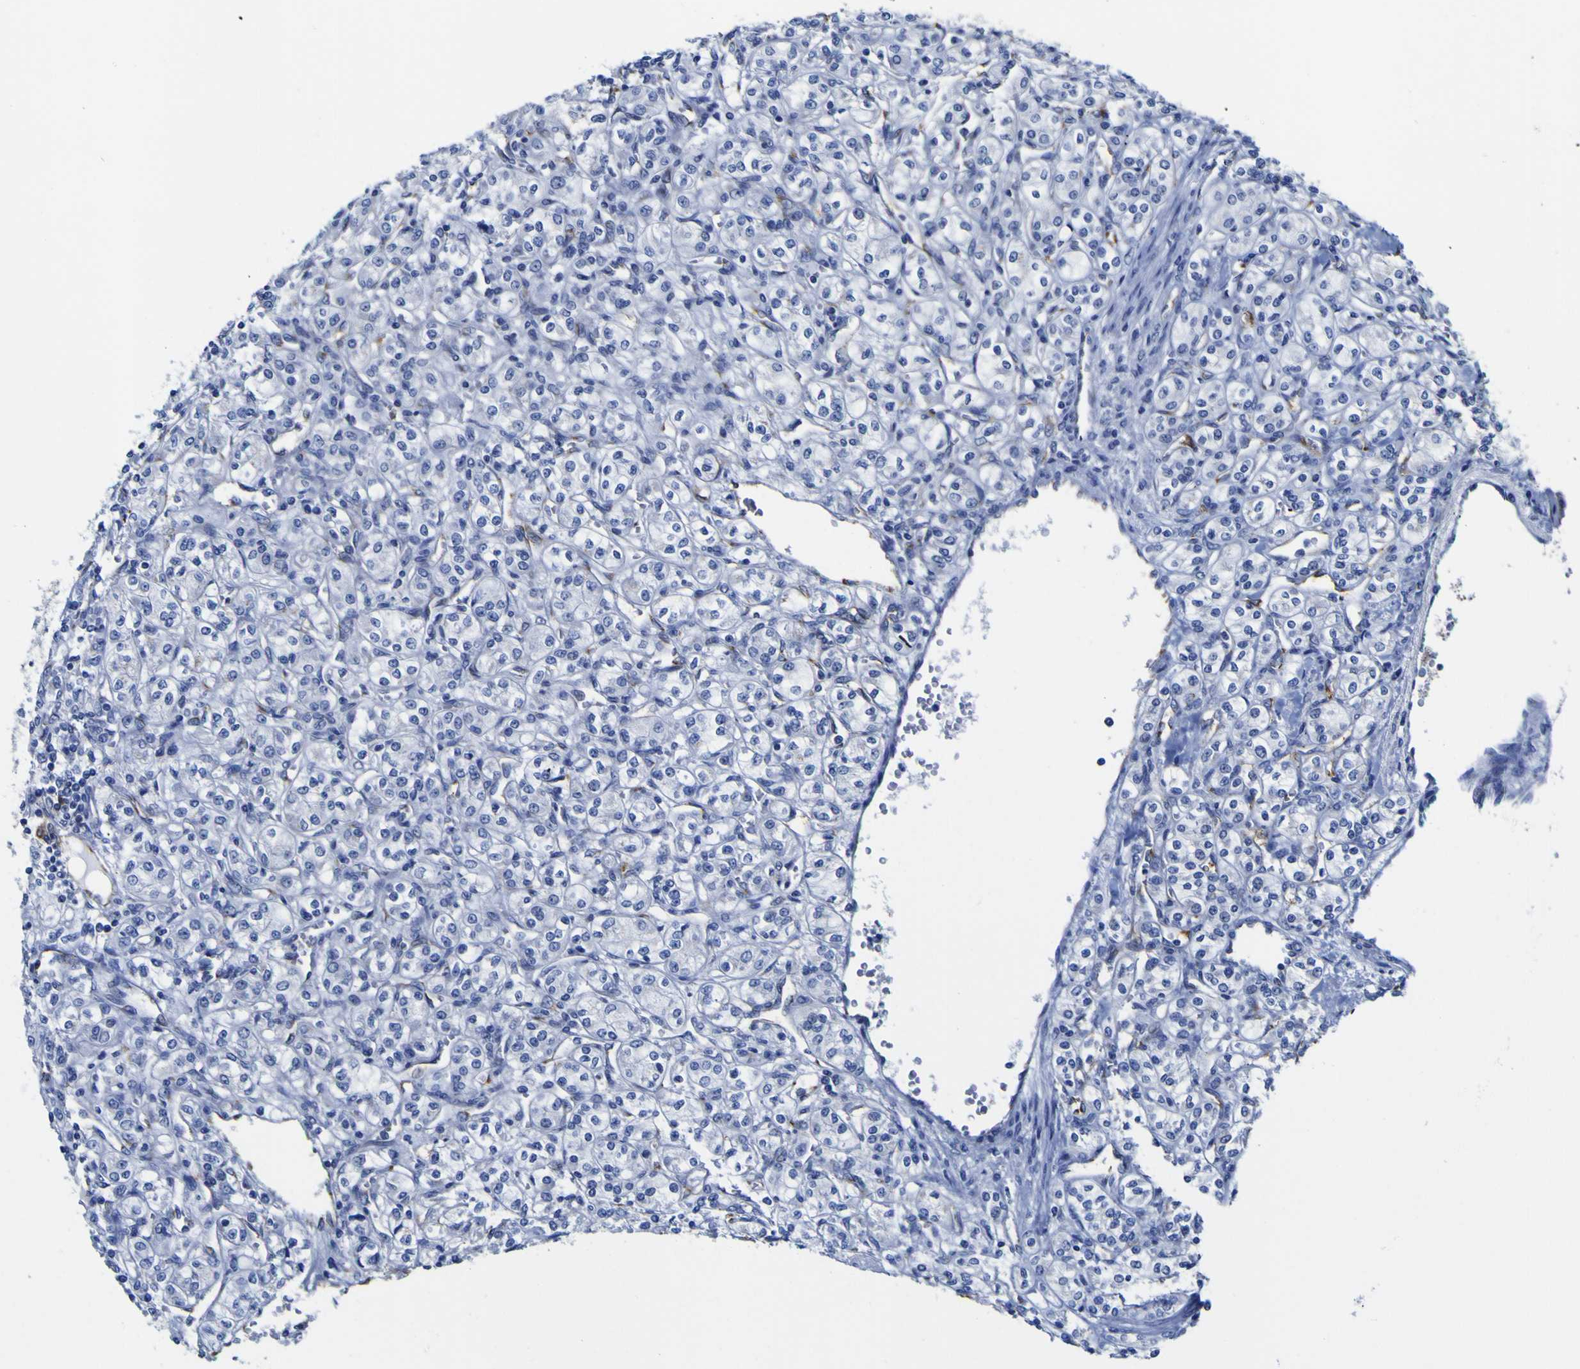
{"staining": {"intensity": "negative", "quantity": "none", "location": "none"}, "tissue": "renal cancer", "cell_type": "Tumor cells", "image_type": "cancer", "snomed": [{"axis": "morphology", "description": "Adenocarcinoma, NOS"}, {"axis": "topography", "description": "Kidney"}], "caption": "Tumor cells are negative for brown protein staining in renal cancer (adenocarcinoma).", "gene": "GOLM1", "patient": {"sex": "male", "age": 77}}